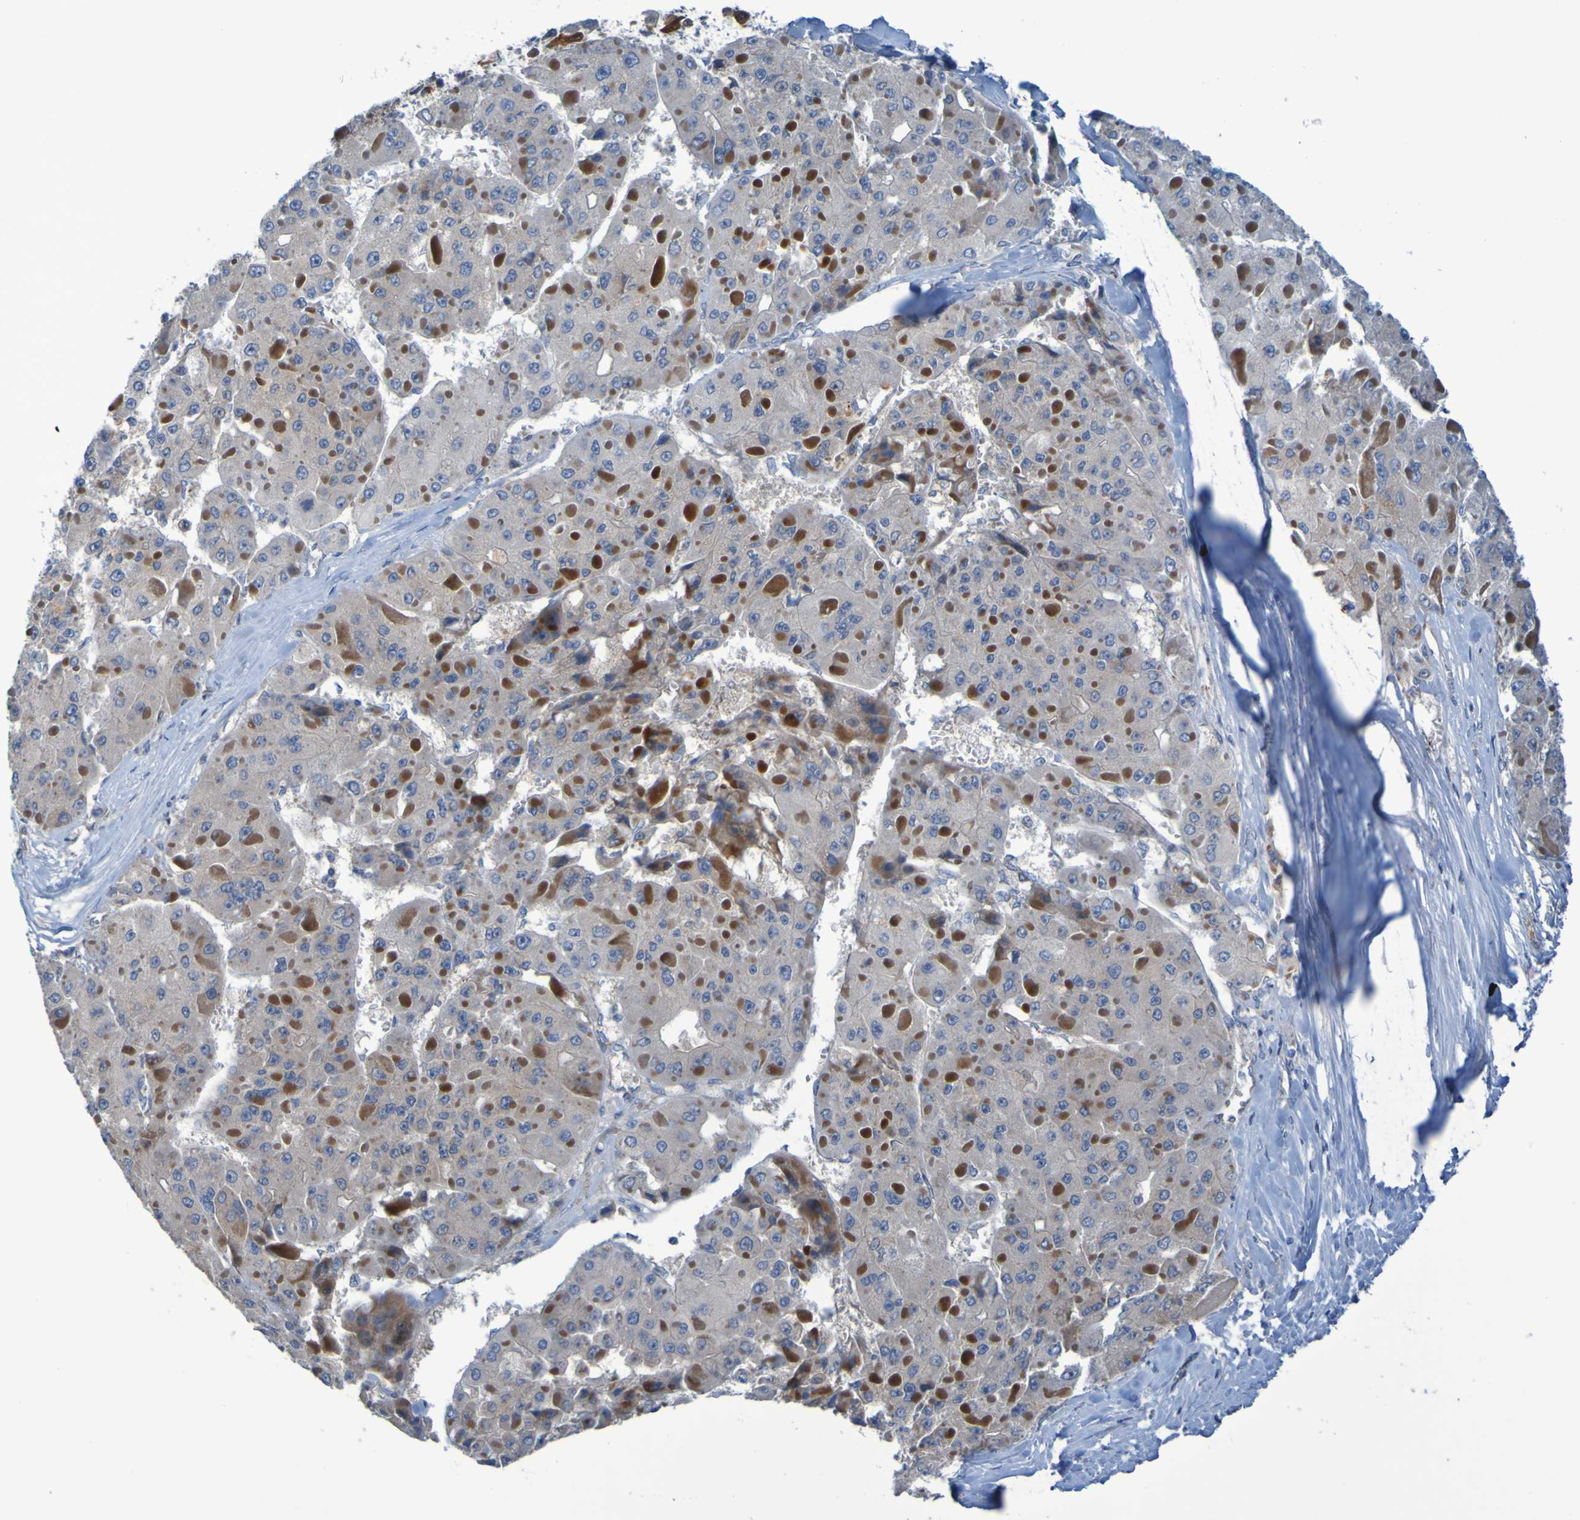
{"staining": {"intensity": "moderate", "quantity": "<25%", "location": "cytoplasmic/membranous"}, "tissue": "liver cancer", "cell_type": "Tumor cells", "image_type": "cancer", "snomed": [{"axis": "morphology", "description": "Carcinoma, Hepatocellular, NOS"}, {"axis": "topography", "description": "Liver"}], "caption": "Immunohistochemistry staining of liver cancer, which displays low levels of moderate cytoplasmic/membranous expression in about <25% of tumor cells indicating moderate cytoplasmic/membranous protein expression. The staining was performed using DAB (brown) for protein detection and nuclei were counterstained in hematoxylin (blue).", "gene": "NPRL3", "patient": {"sex": "female", "age": 73}}